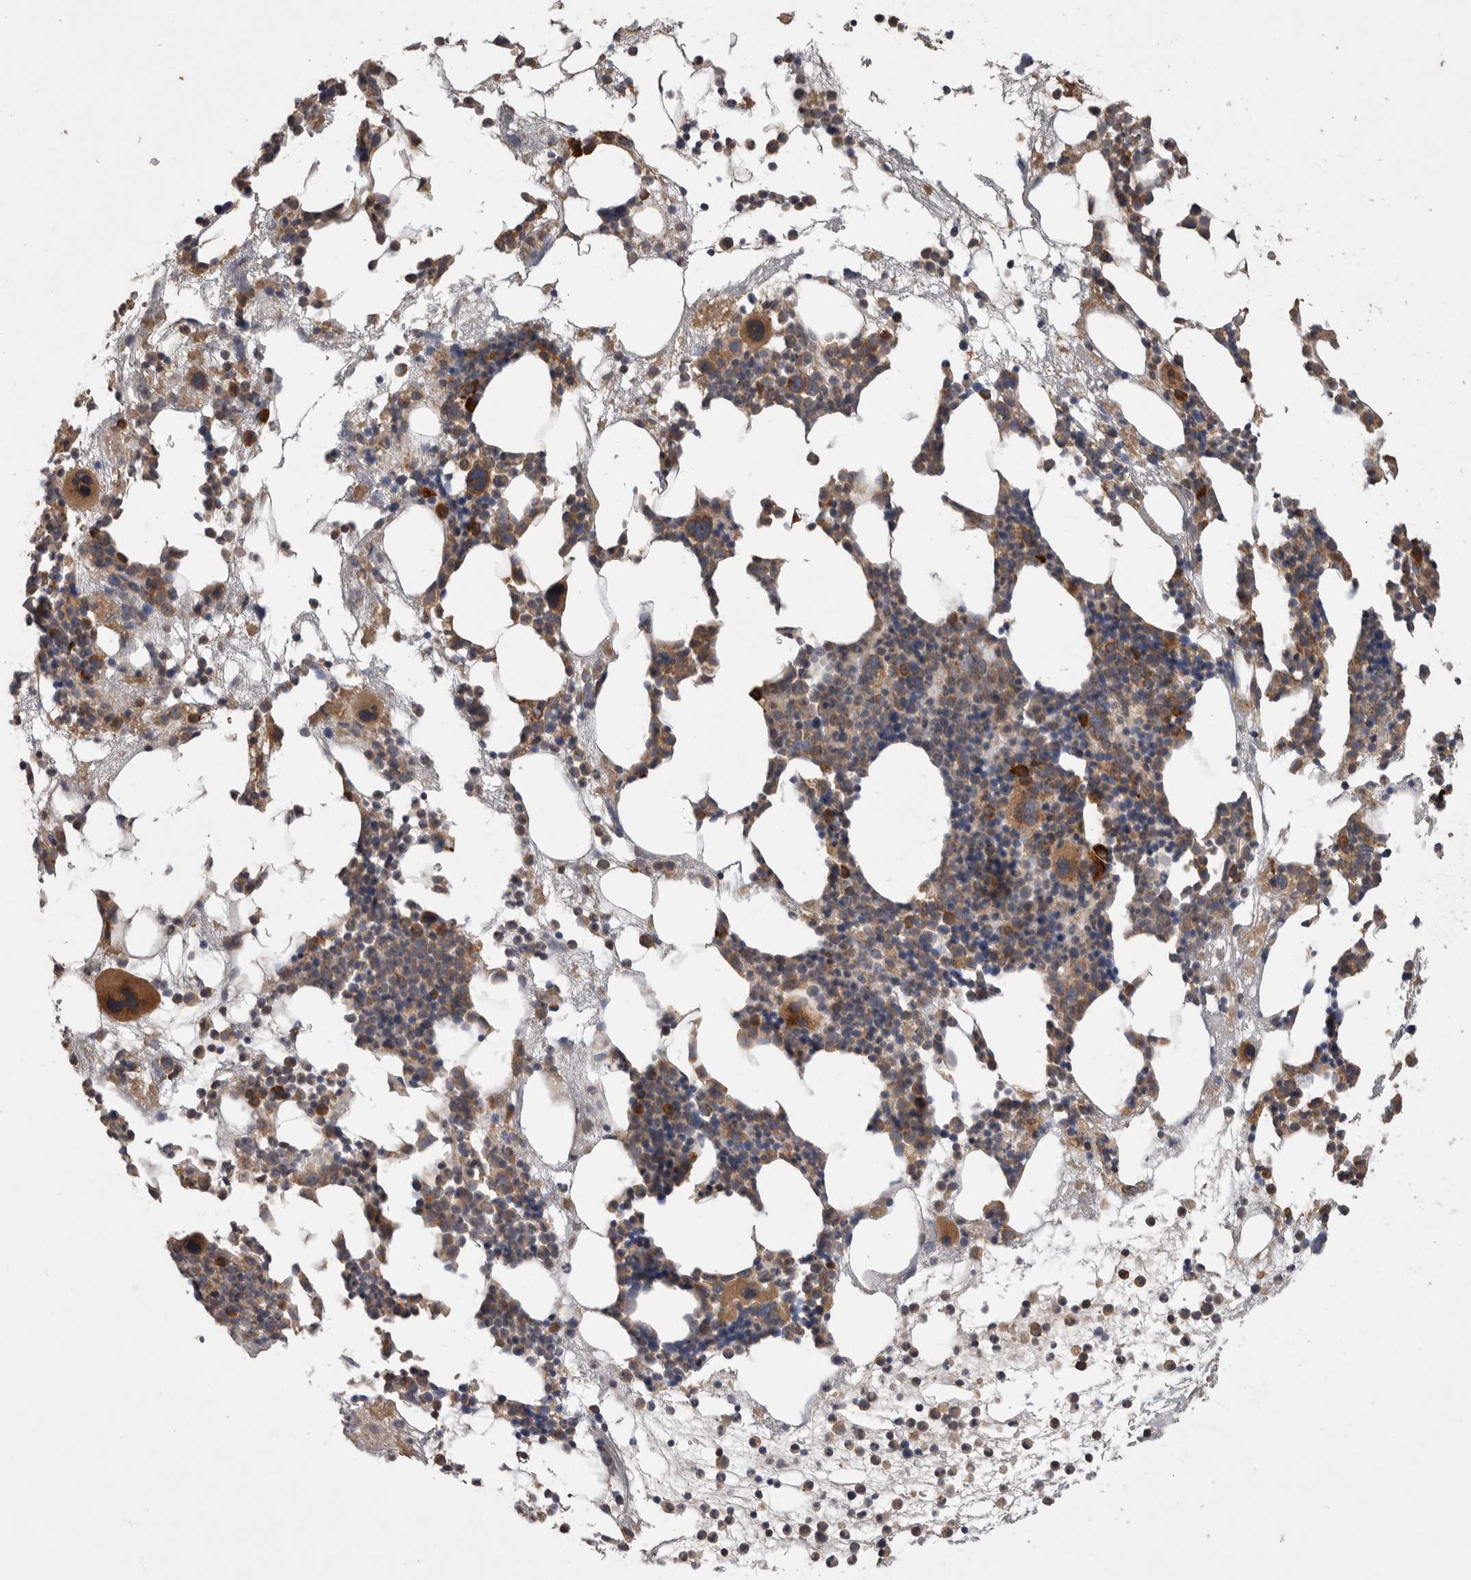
{"staining": {"intensity": "moderate", "quantity": "25%-75%", "location": "cytoplasmic/membranous"}, "tissue": "bone marrow", "cell_type": "Hematopoietic cells", "image_type": "normal", "snomed": [{"axis": "morphology", "description": "Normal tissue, NOS"}, {"axis": "morphology", "description": "Inflammation, NOS"}, {"axis": "topography", "description": "Bone marrow"}], "caption": "This is a photomicrograph of immunohistochemistry (IHC) staining of benign bone marrow, which shows moderate positivity in the cytoplasmic/membranous of hematopoietic cells.", "gene": "TBCE", "patient": {"sex": "female", "age": 81}}